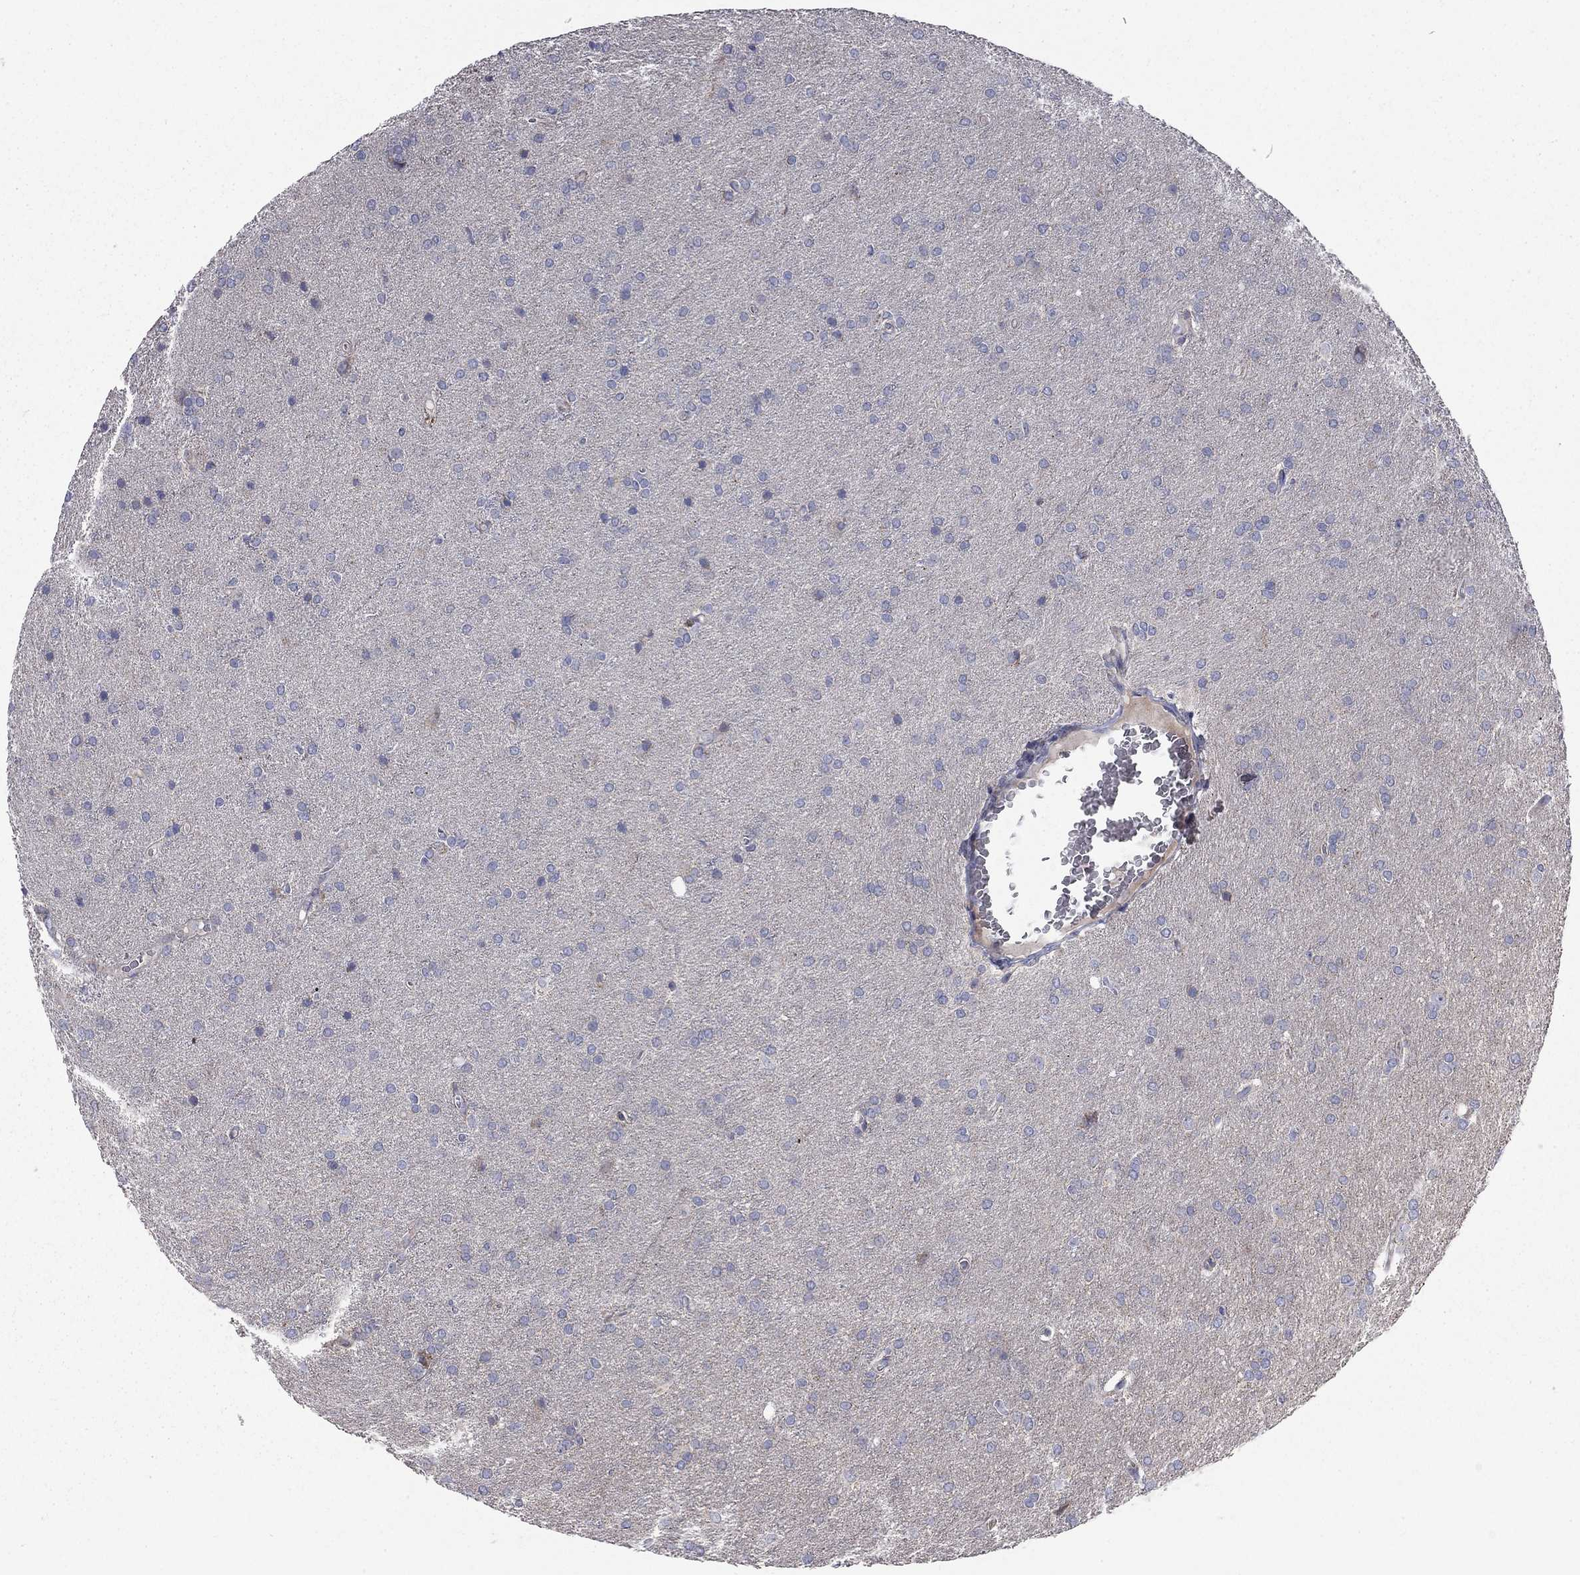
{"staining": {"intensity": "negative", "quantity": "none", "location": "none"}, "tissue": "glioma", "cell_type": "Tumor cells", "image_type": "cancer", "snomed": [{"axis": "morphology", "description": "Glioma, malignant, Low grade"}, {"axis": "topography", "description": "Brain"}], "caption": "Immunohistochemistry histopathology image of malignant low-grade glioma stained for a protein (brown), which reveals no positivity in tumor cells.", "gene": "KANSL1L", "patient": {"sex": "female", "age": 32}}